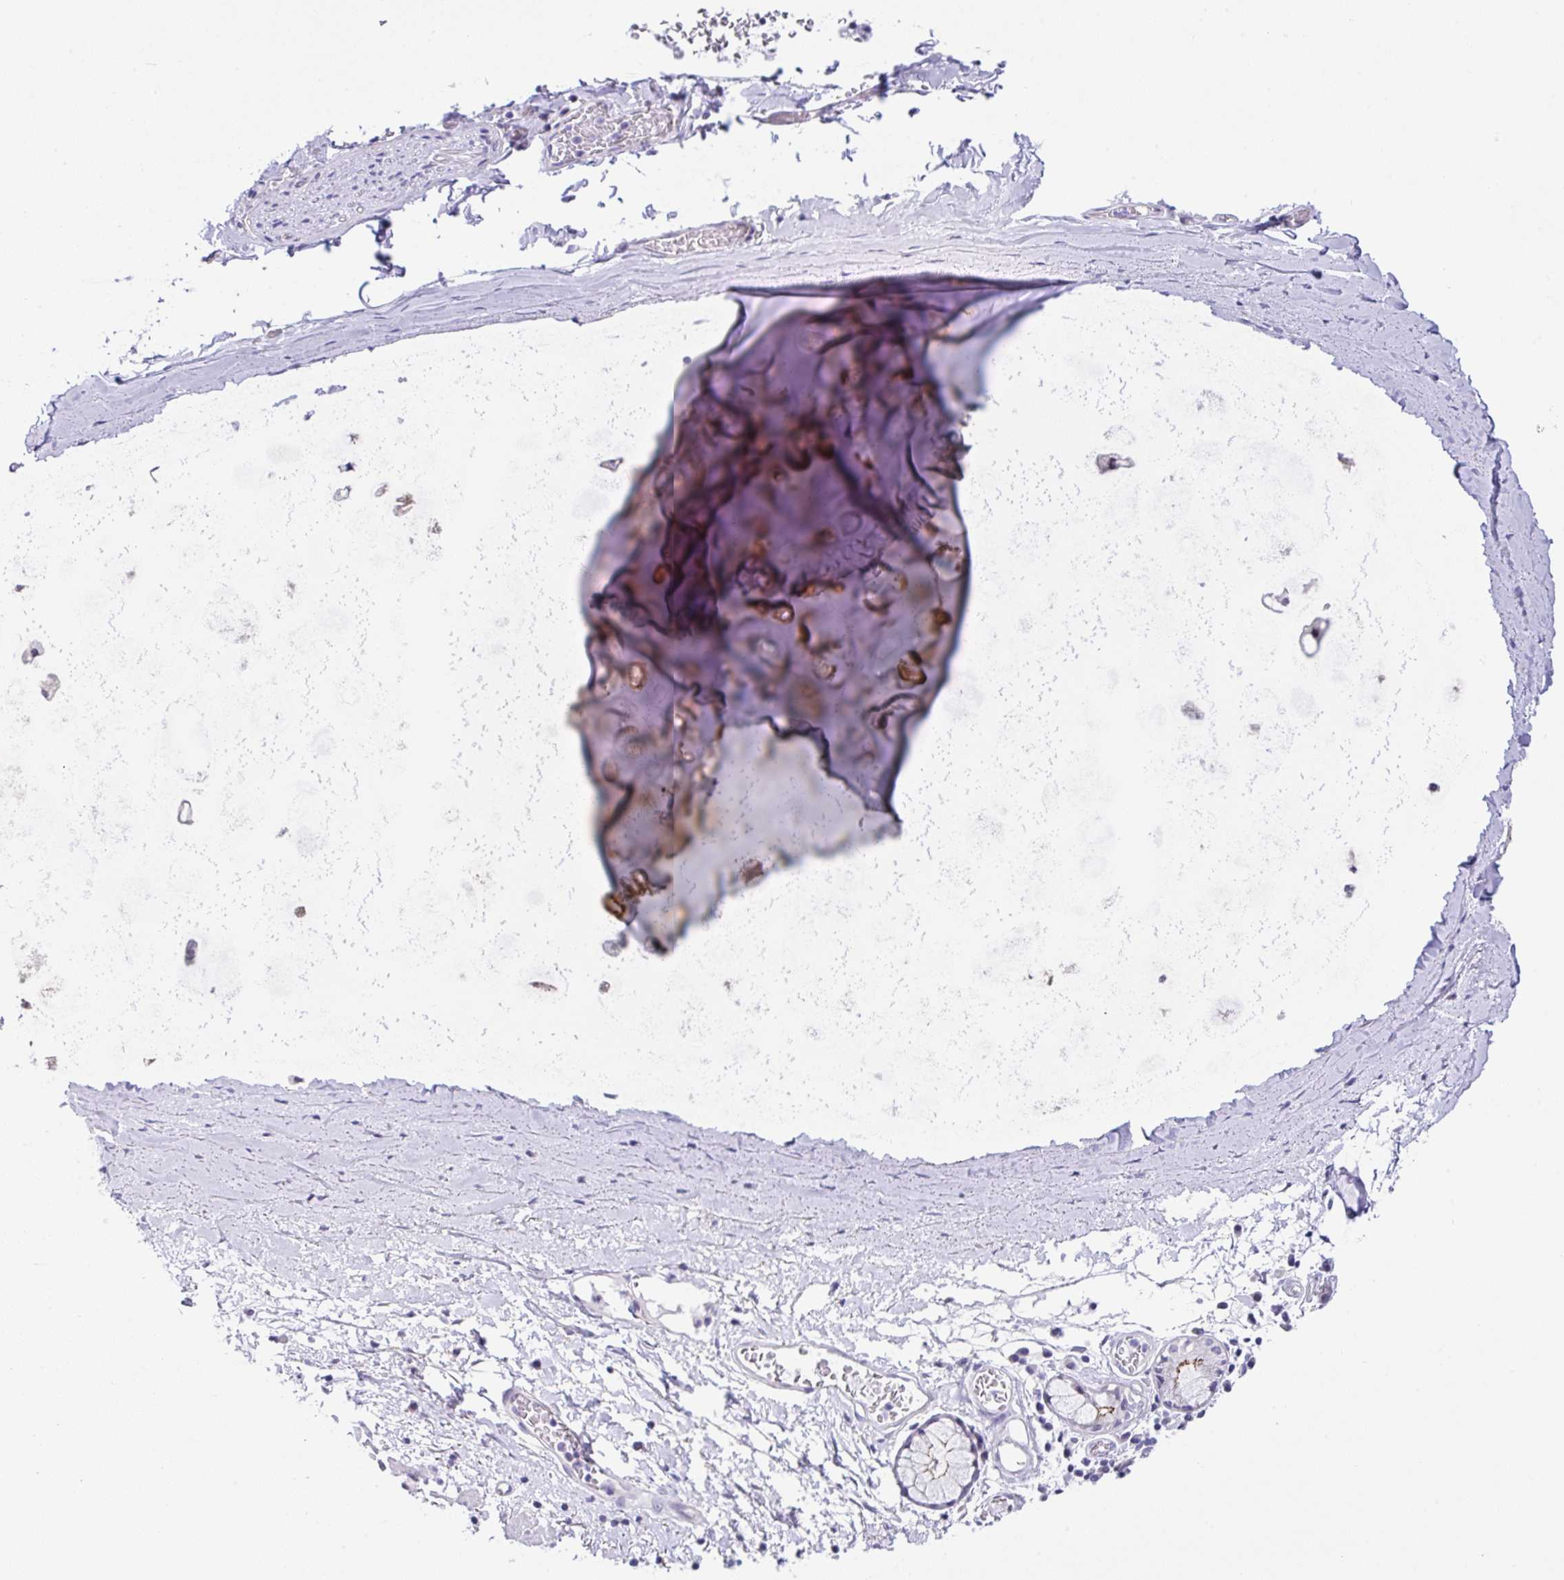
{"staining": {"intensity": "negative", "quantity": "none", "location": "none"}, "tissue": "adipose tissue", "cell_type": "Adipocytes", "image_type": "normal", "snomed": [{"axis": "morphology", "description": "Normal tissue, NOS"}, {"axis": "morphology", "description": "Degeneration, NOS"}, {"axis": "topography", "description": "Cartilage tissue"}, {"axis": "topography", "description": "Lung"}], "caption": "Immunohistochemistry (IHC) micrograph of benign human adipose tissue stained for a protein (brown), which reveals no expression in adipocytes.", "gene": "CGNL1", "patient": {"sex": "female", "age": 61}}